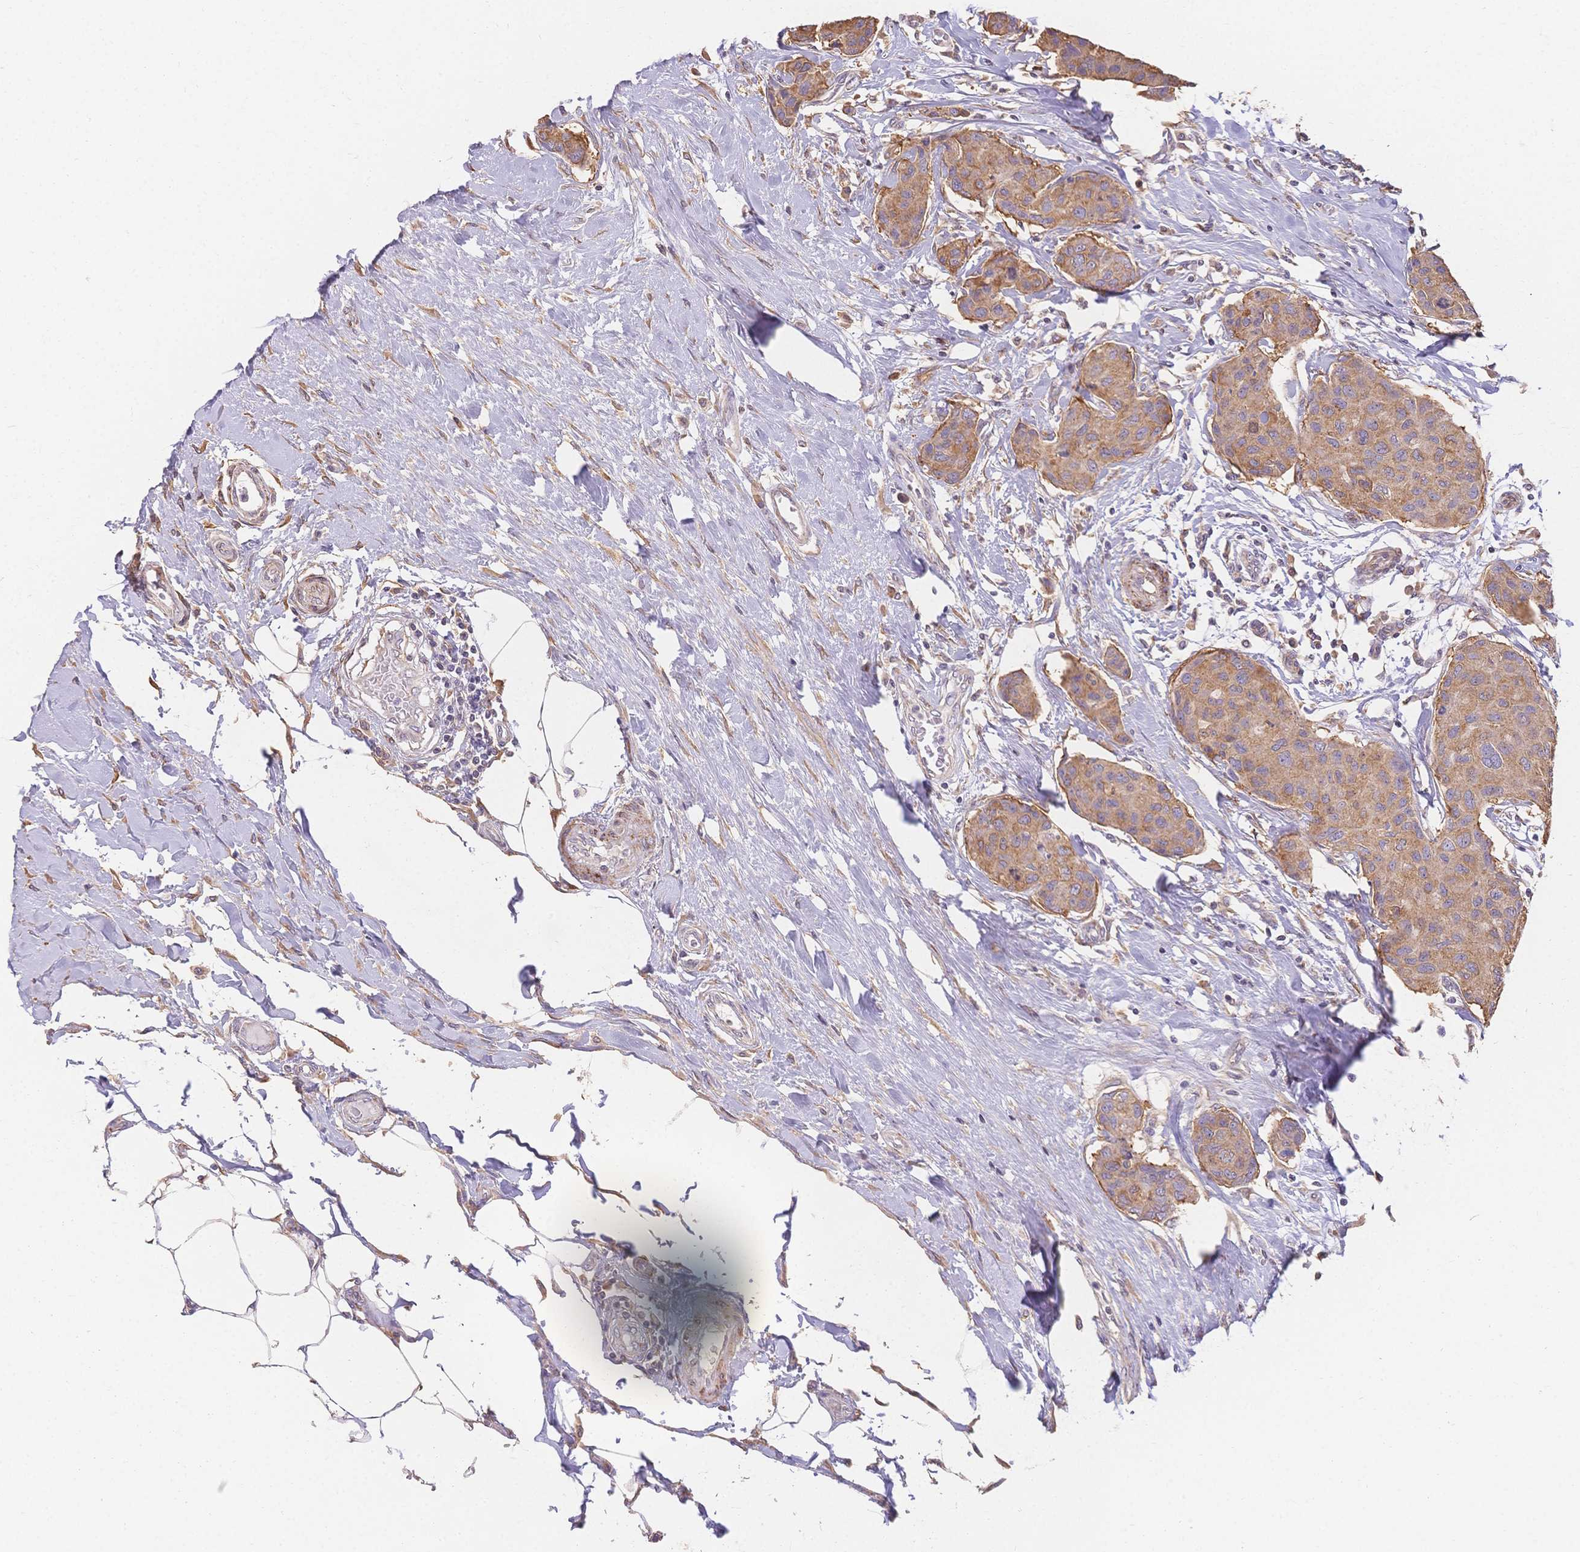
{"staining": {"intensity": "weak", "quantity": ">75%", "location": "cytoplasmic/membranous"}, "tissue": "breast cancer", "cell_type": "Tumor cells", "image_type": "cancer", "snomed": [{"axis": "morphology", "description": "Duct carcinoma"}, {"axis": "topography", "description": "Breast"}], "caption": "Weak cytoplasmic/membranous positivity is seen in about >75% of tumor cells in breast cancer (infiltrating ductal carcinoma). The protein is shown in brown color, while the nuclei are stained blue.", "gene": "HS3ST5", "patient": {"sex": "female", "age": 80}}